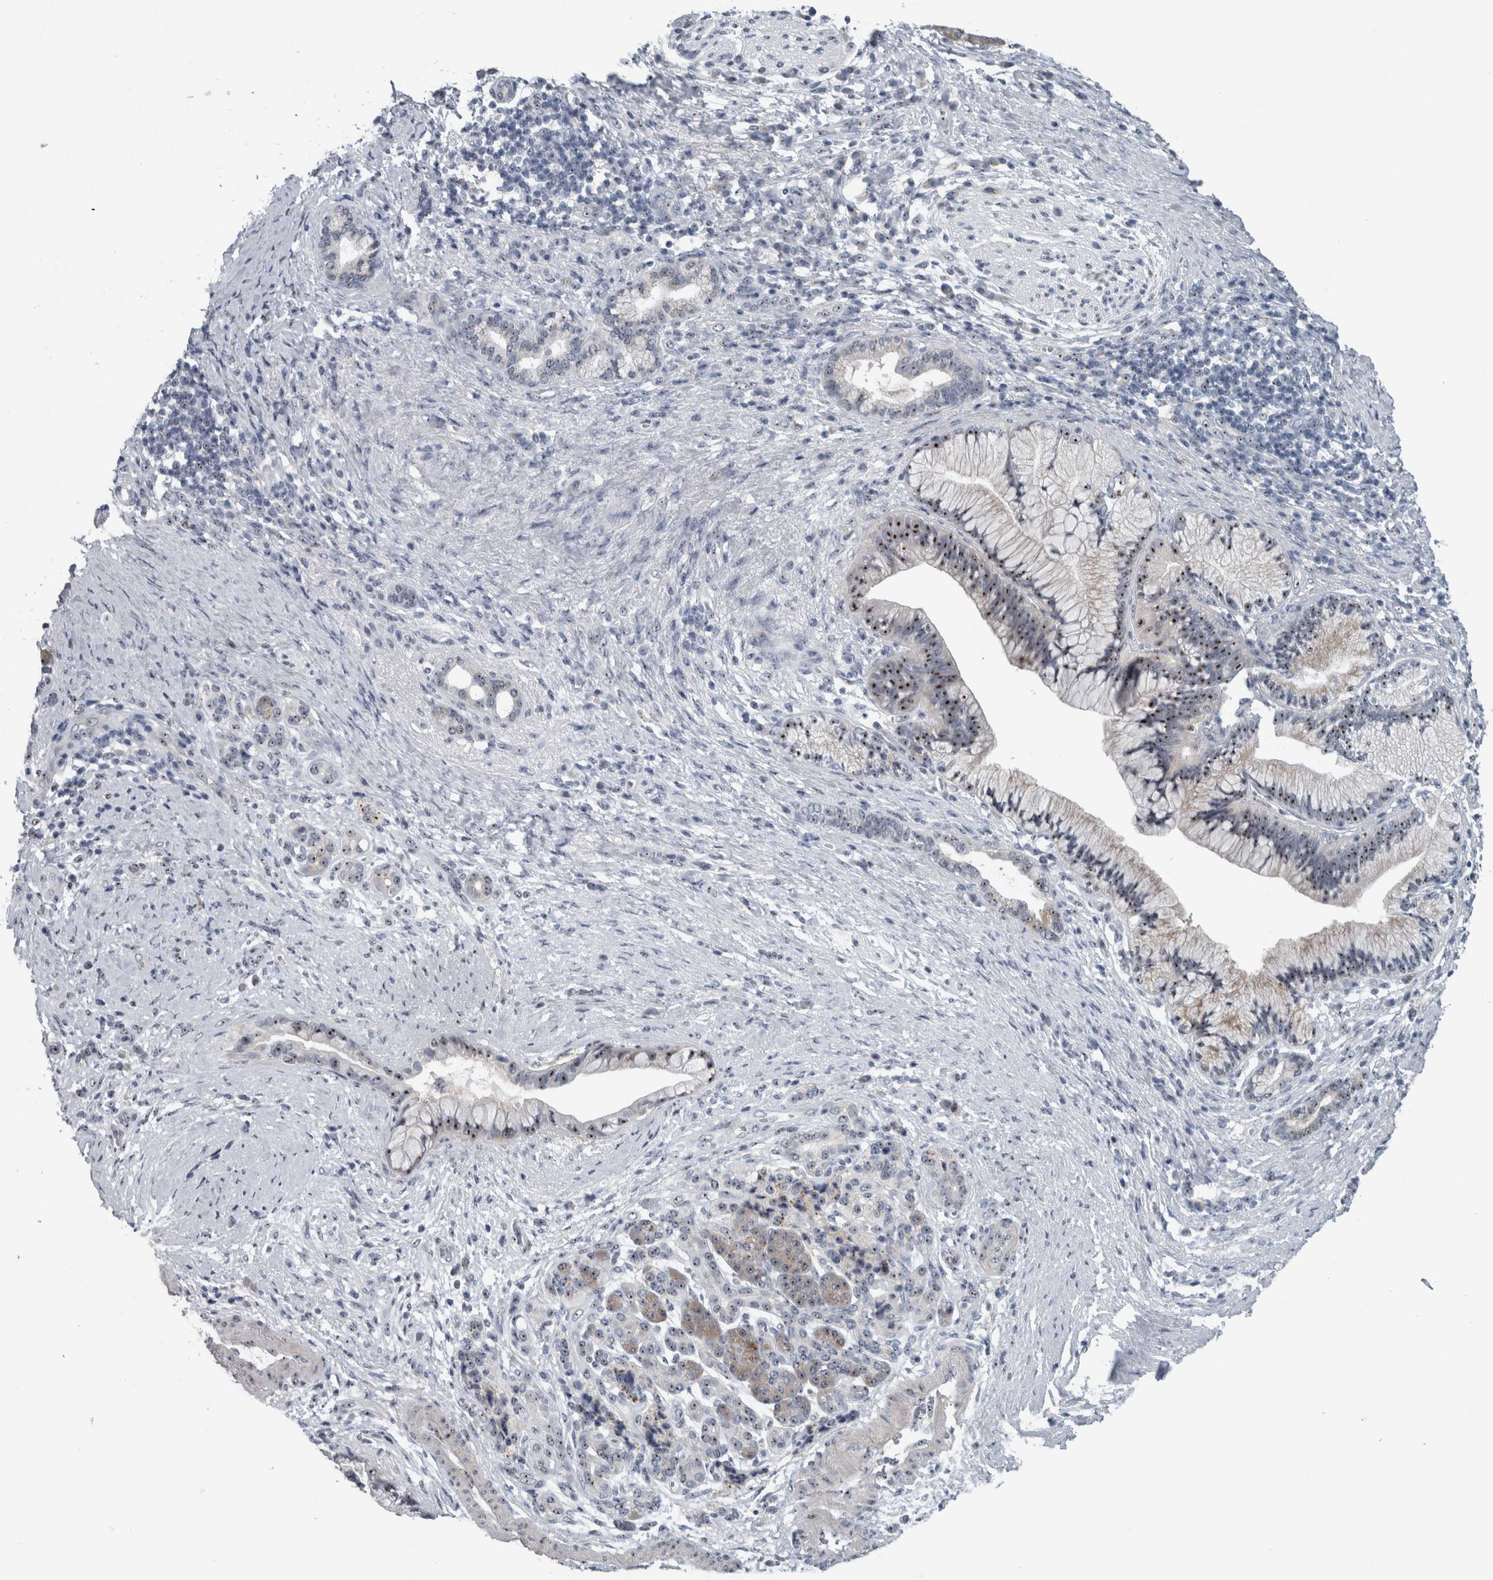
{"staining": {"intensity": "moderate", "quantity": ">75%", "location": "nuclear"}, "tissue": "pancreatic cancer", "cell_type": "Tumor cells", "image_type": "cancer", "snomed": [{"axis": "morphology", "description": "Adenocarcinoma, NOS"}, {"axis": "topography", "description": "Pancreas"}], "caption": "A high-resolution photomicrograph shows immunohistochemistry staining of pancreatic cancer (adenocarcinoma), which displays moderate nuclear positivity in about >75% of tumor cells.", "gene": "UTP6", "patient": {"sex": "male", "age": 59}}